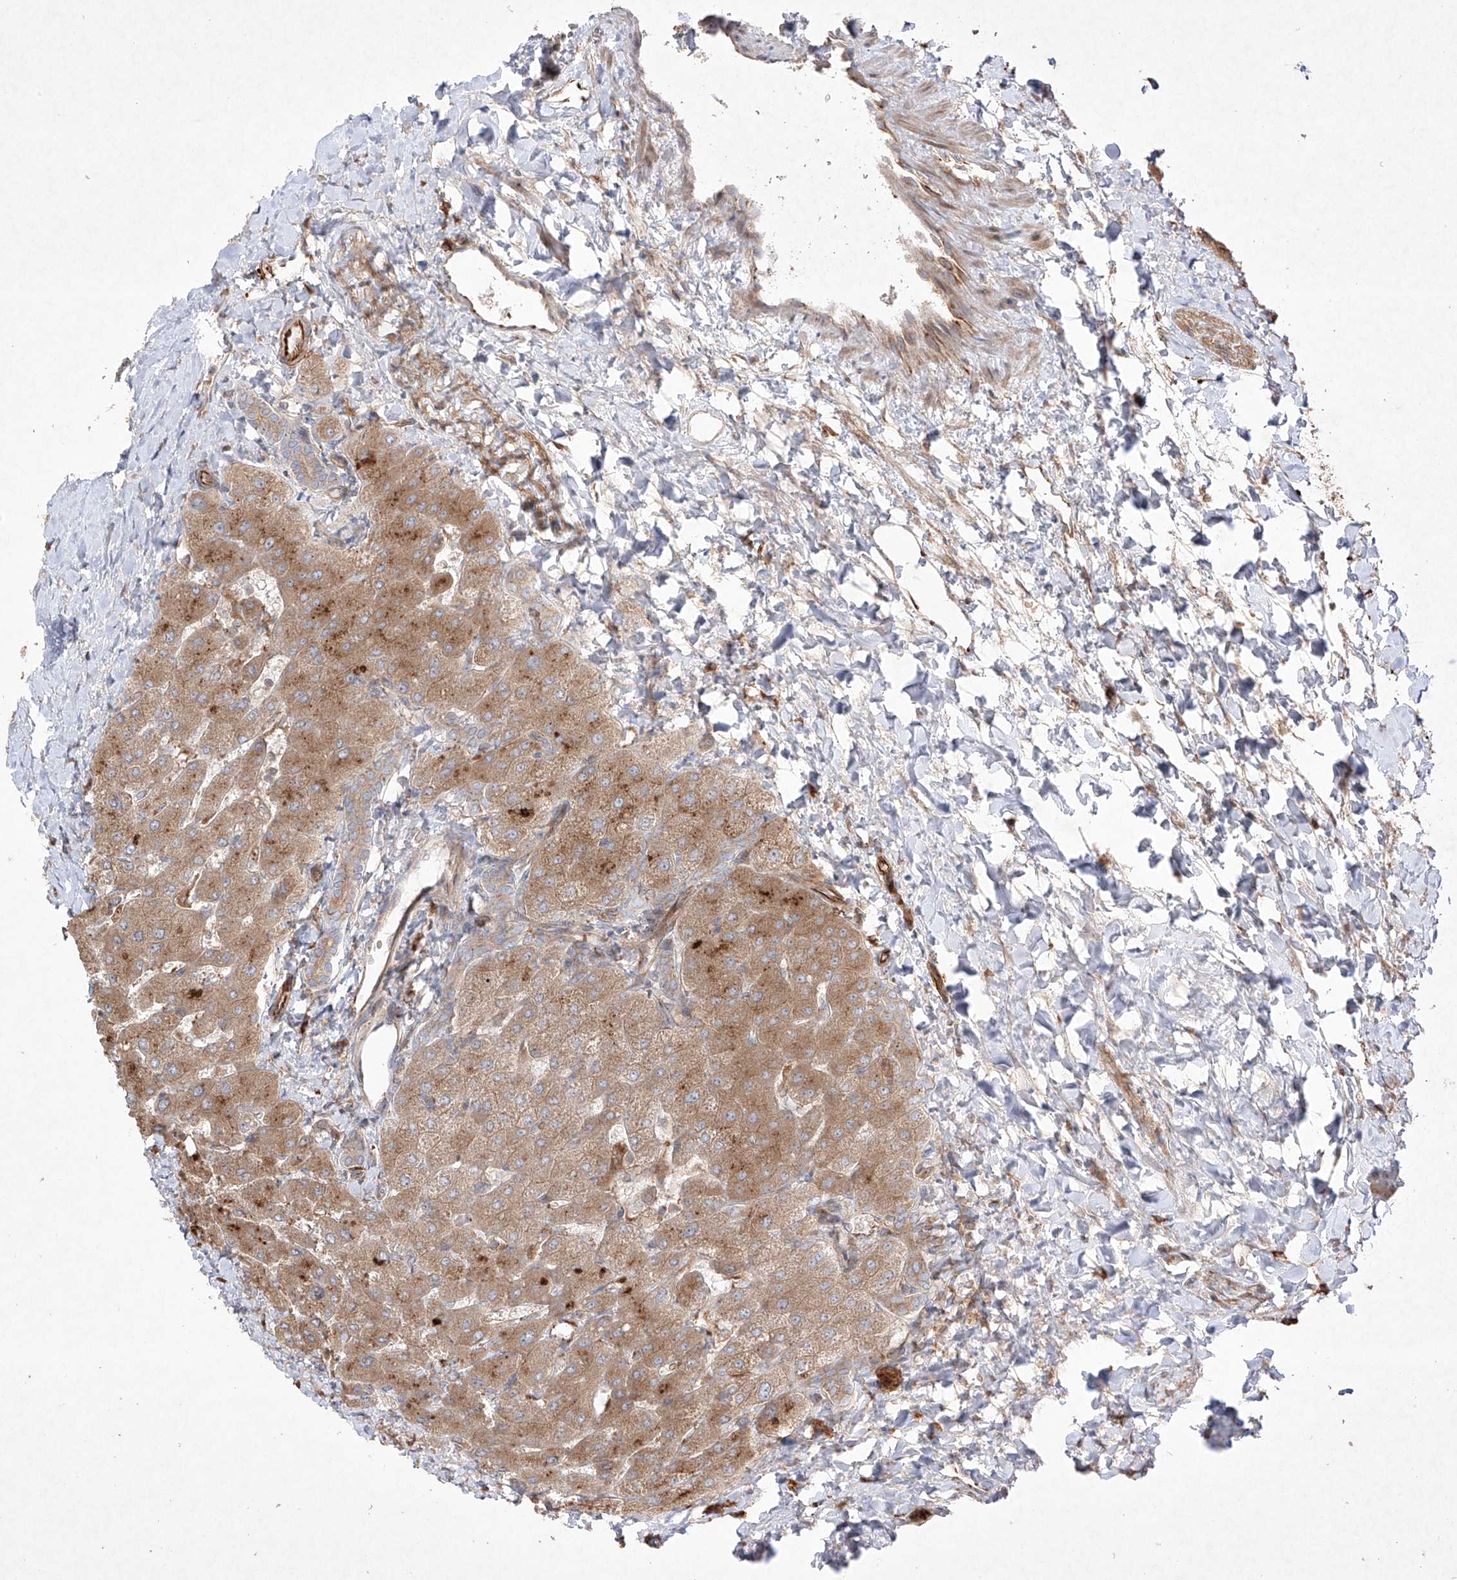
{"staining": {"intensity": "moderate", "quantity": ">75%", "location": "cytoplasmic/membranous"}, "tissue": "liver", "cell_type": "Cholangiocytes", "image_type": "normal", "snomed": [{"axis": "morphology", "description": "Normal tissue, NOS"}, {"axis": "topography", "description": "Liver"}], "caption": "DAB (3,3'-diaminobenzidine) immunohistochemical staining of benign liver reveals moderate cytoplasmic/membranous protein positivity in approximately >75% of cholangiocytes.", "gene": "YKT6", "patient": {"sex": "male", "age": 55}}